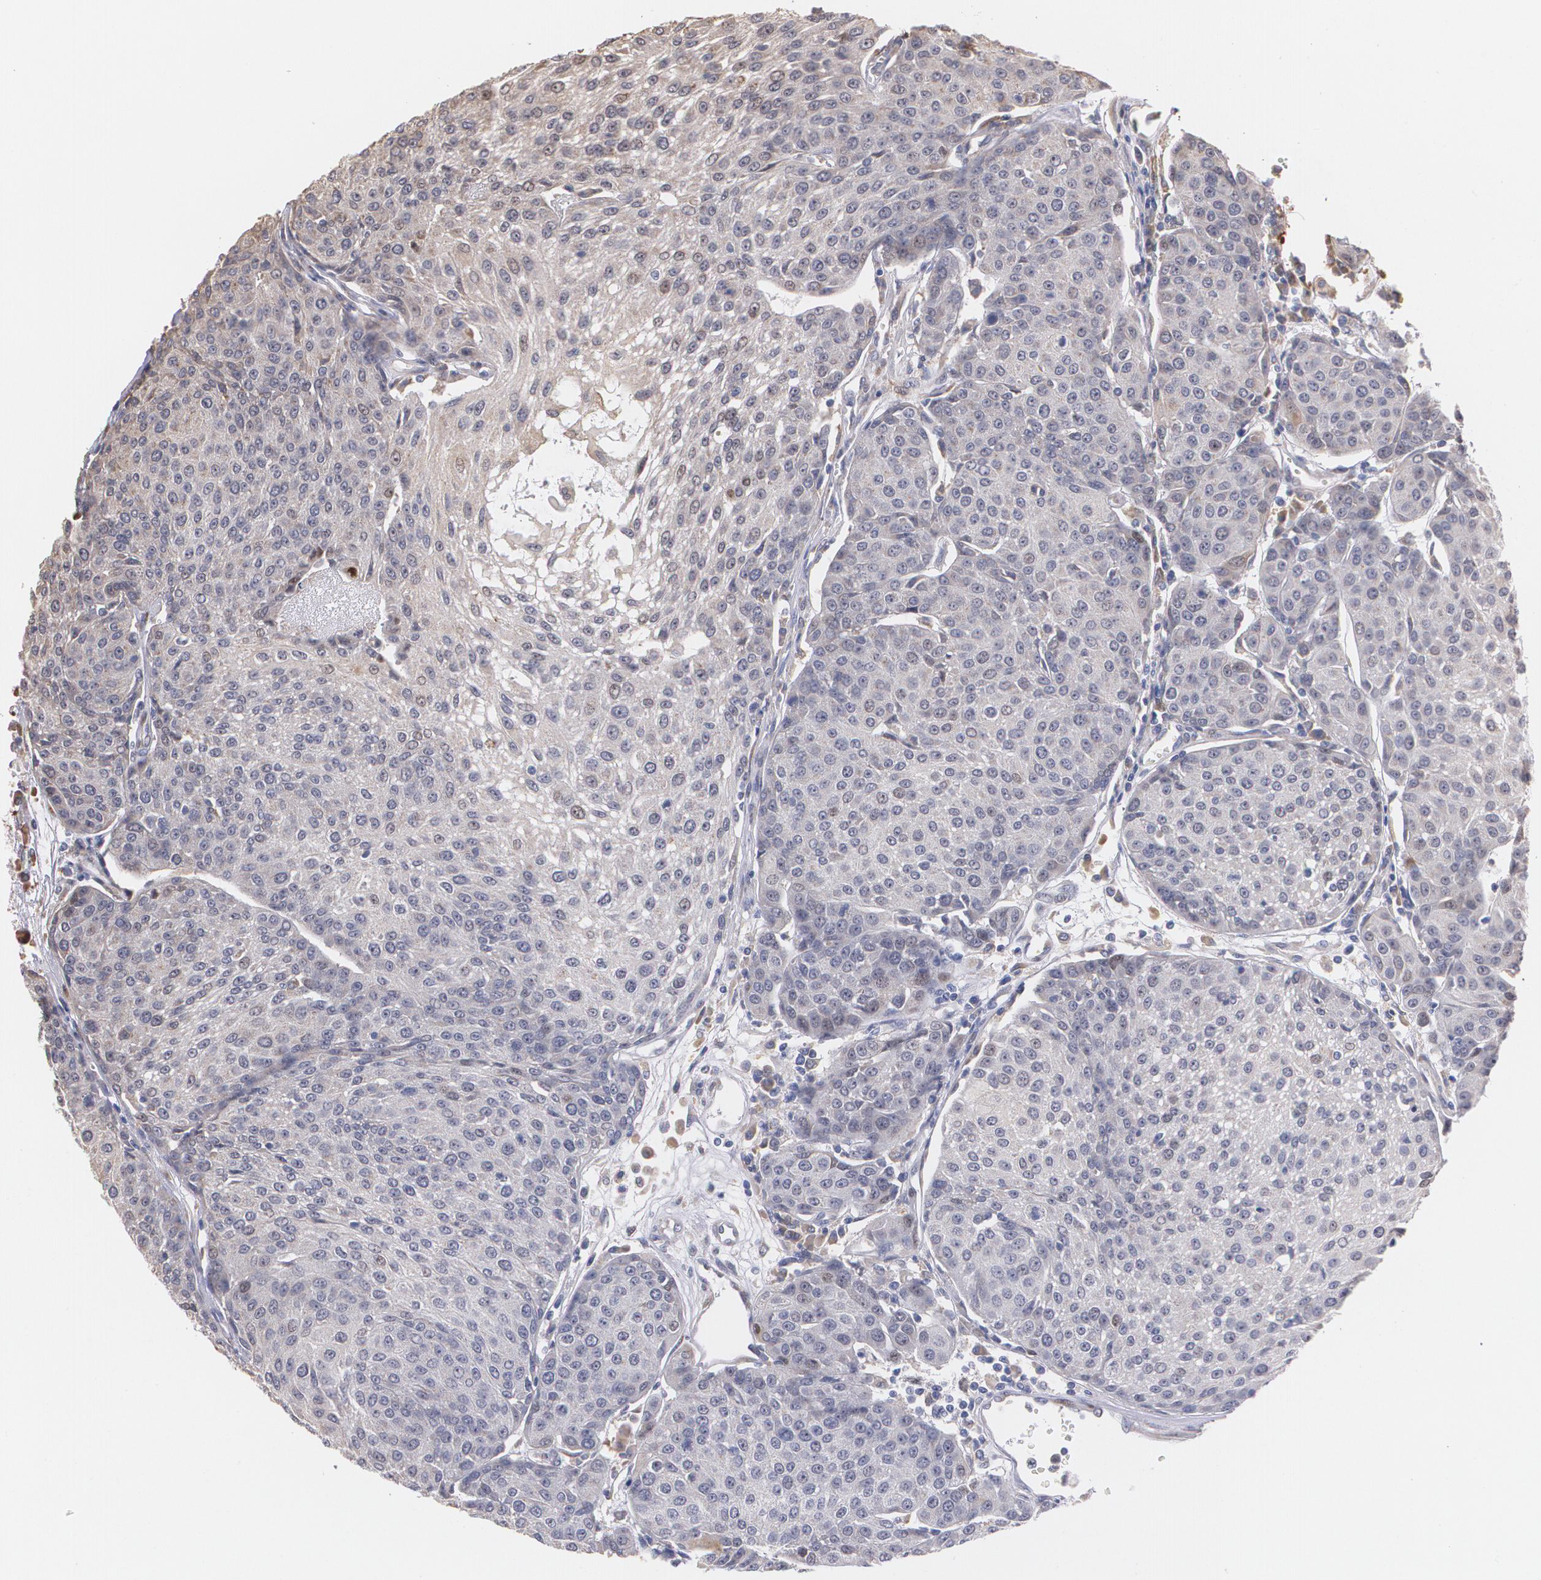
{"staining": {"intensity": "weak", "quantity": "<25%", "location": "nuclear"}, "tissue": "urothelial cancer", "cell_type": "Tumor cells", "image_type": "cancer", "snomed": [{"axis": "morphology", "description": "Urothelial carcinoma, High grade"}, {"axis": "topography", "description": "Urinary bladder"}], "caption": "DAB (3,3'-diaminobenzidine) immunohistochemical staining of human urothelial carcinoma (high-grade) displays no significant positivity in tumor cells.", "gene": "ATF3", "patient": {"sex": "female", "age": 85}}